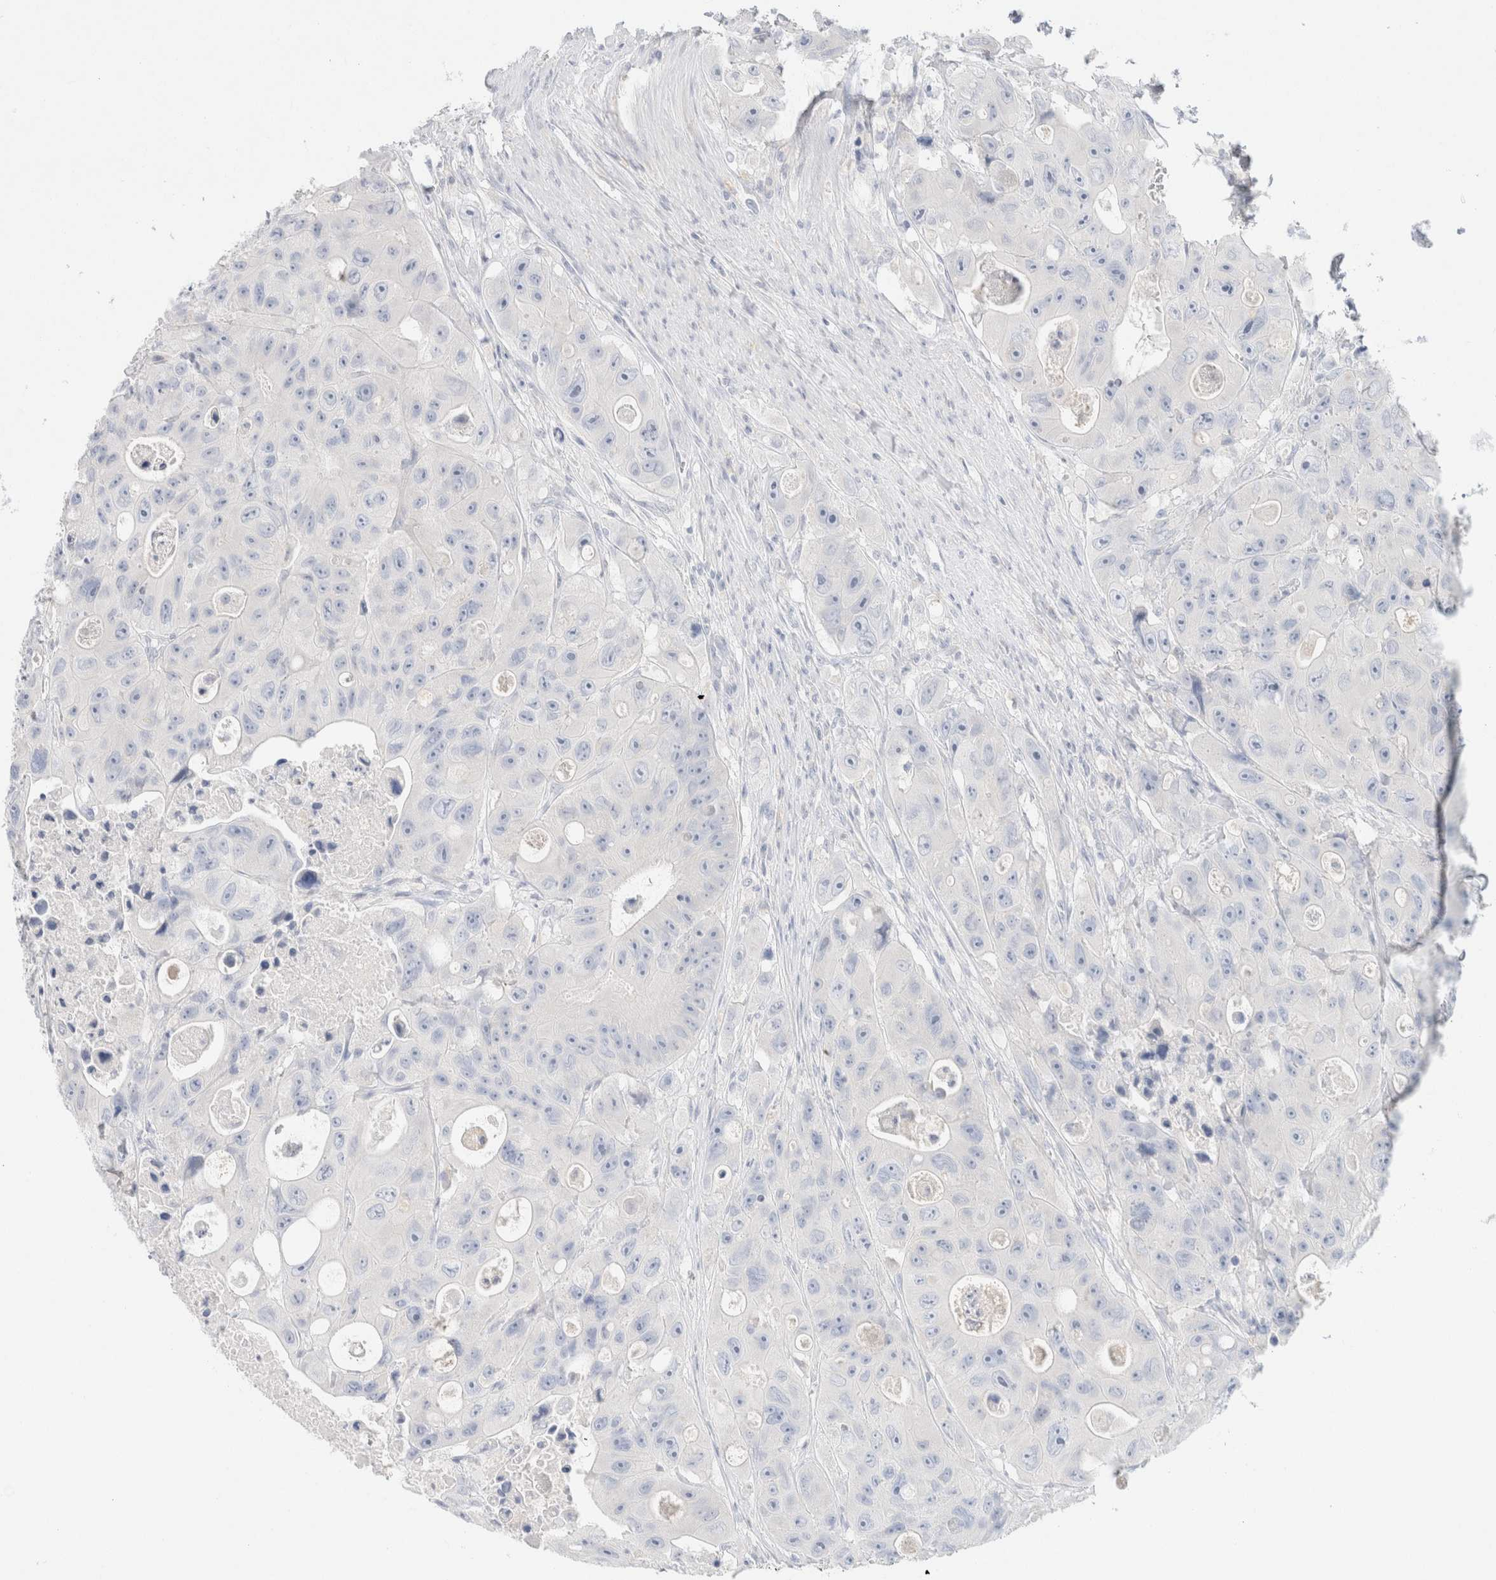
{"staining": {"intensity": "negative", "quantity": "none", "location": "none"}, "tissue": "colorectal cancer", "cell_type": "Tumor cells", "image_type": "cancer", "snomed": [{"axis": "morphology", "description": "Adenocarcinoma, NOS"}, {"axis": "topography", "description": "Colon"}], "caption": "Tumor cells are negative for protein expression in human colorectal cancer.", "gene": "CPQ", "patient": {"sex": "female", "age": 46}}